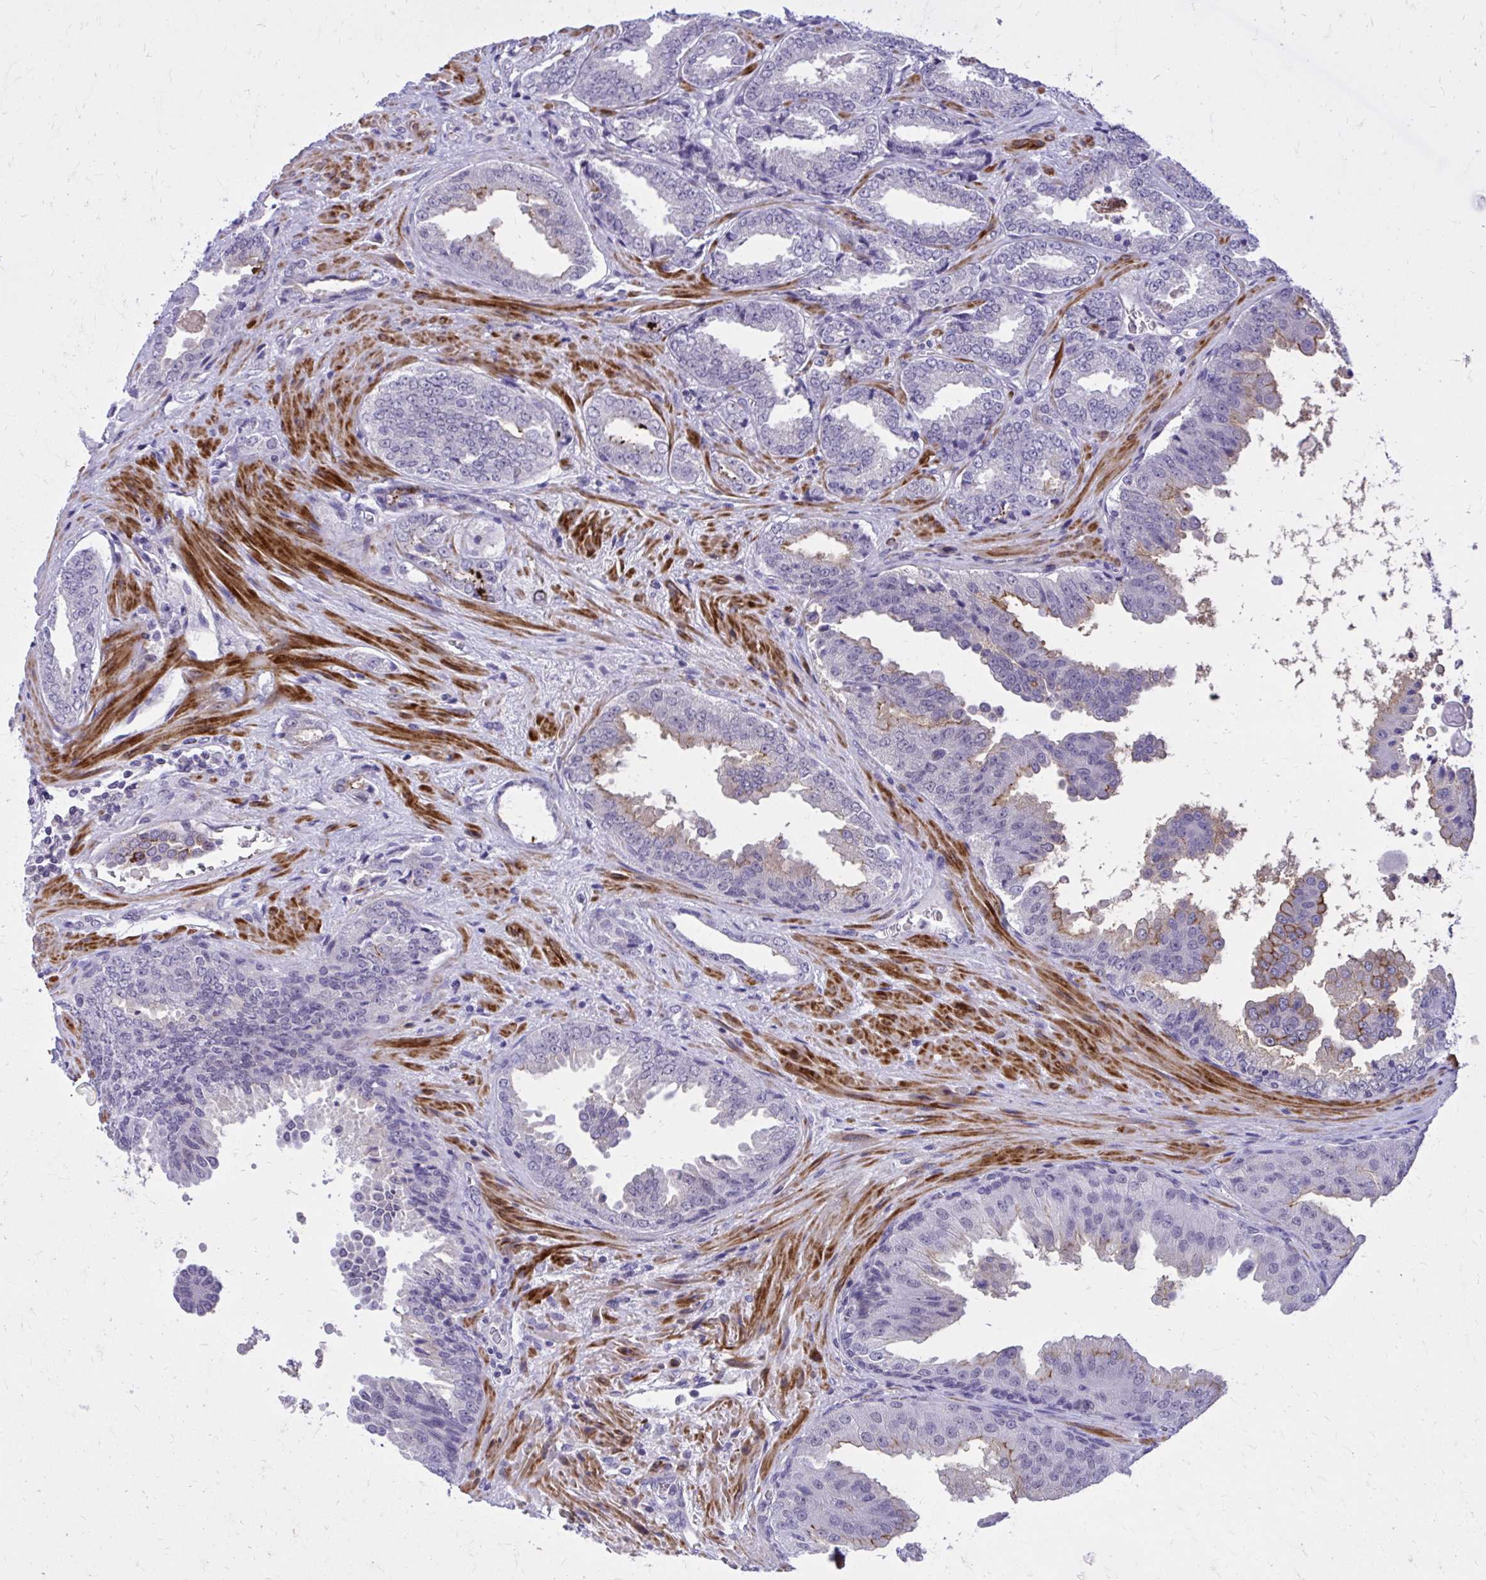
{"staining": {"intensity": "negative", "quantity": "none", "location": "none"}, "tissue": "prostate cancer", "cell_type": "Tumor cells", "image_type": "cancer", "snomed": [{"axis": "morphology", "description": "Adenocarcinoma, Low grade"}, {"axis": "topography", "description": "Prostate"}], "caption": "A high-resolution photomicrograph shows immunohistochemistry (IHC) staining of prostate adenocarcinoma (low-grade), which displays no significant expression in tumor cells. The staining is performed using DAB (3,3'-diaminobenzidine) brown chromogen with nuclei counter-stained in using hematoxylin.", "gene": "ZBTB25", "patient": {"sex": "male", "age": 67}}